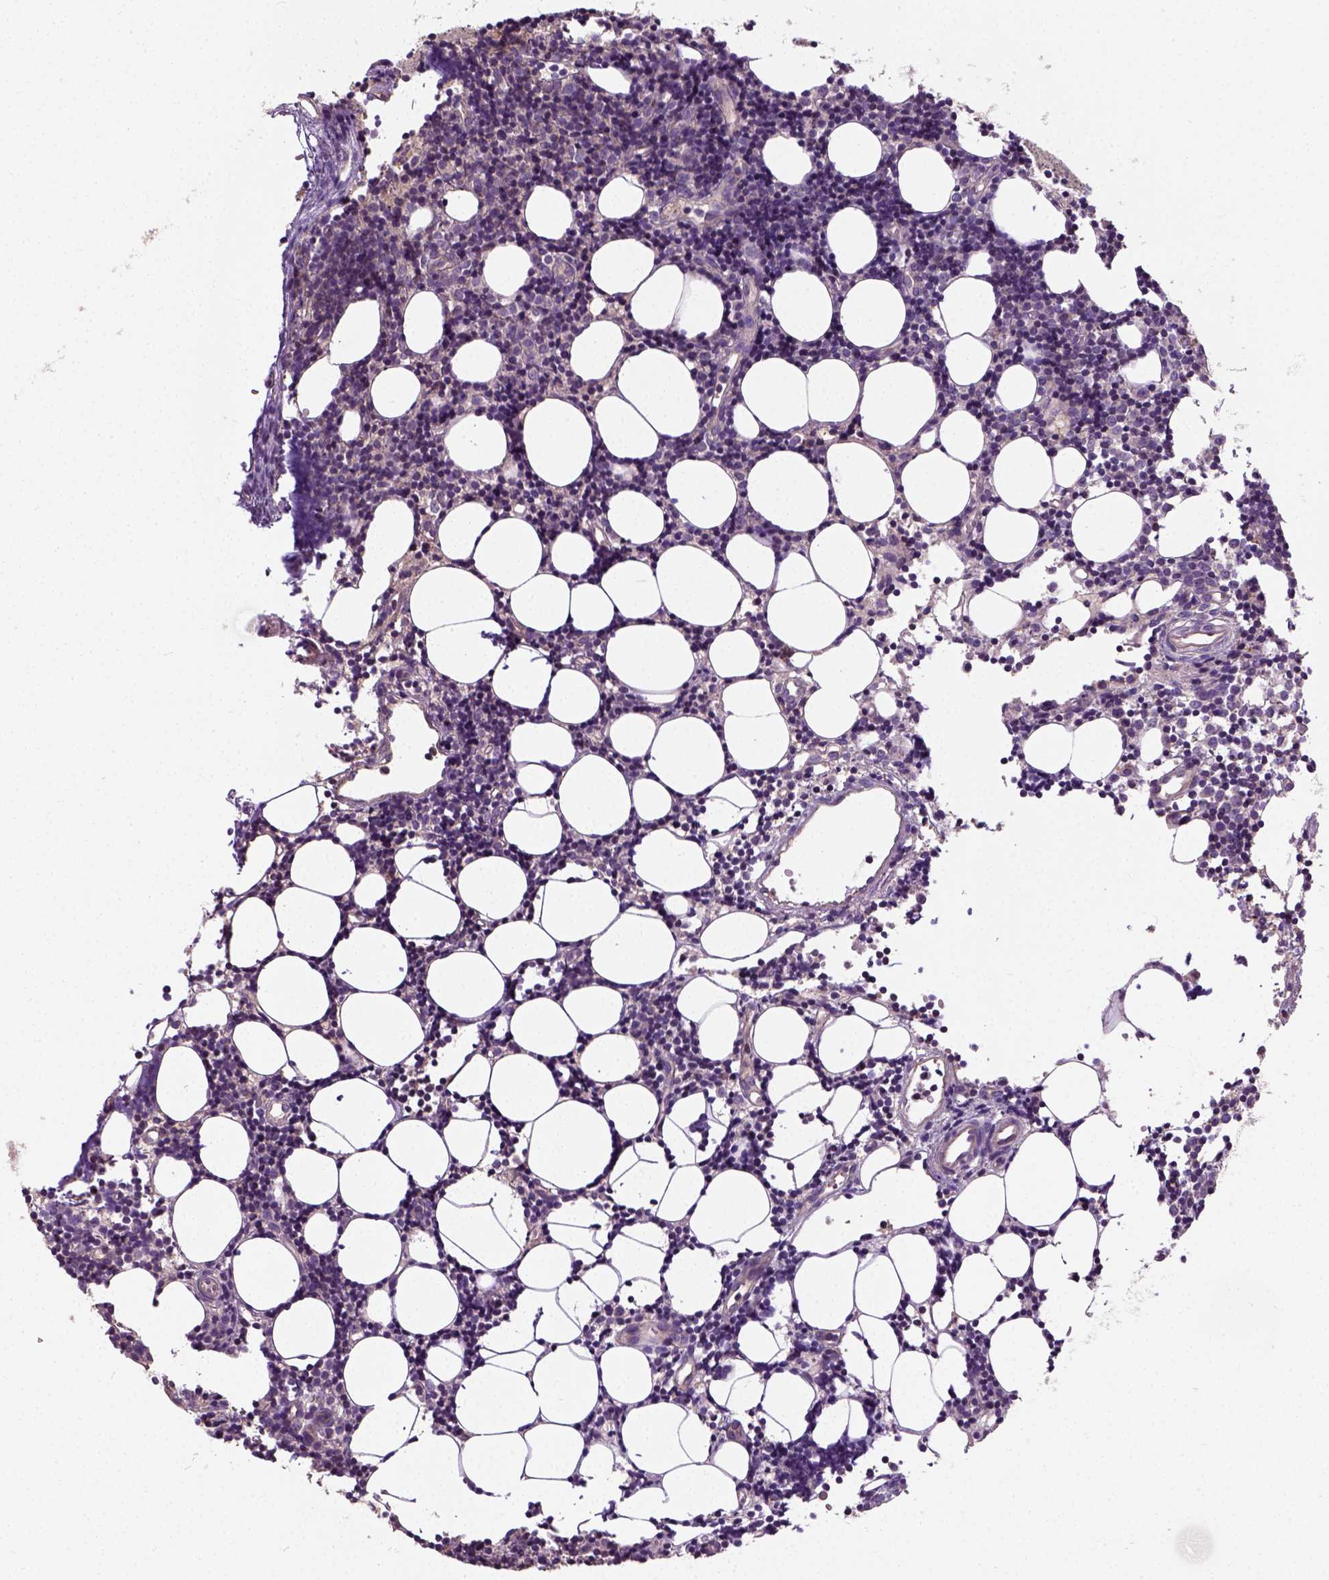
{"staining": {"intensity": "weak", "quantity": ">75%", "location": "cytoplasmic/membranous"}, "tissue": "lymph node", "cell_type": "Germinal center cells", "image_type": "normal", "snomed": [{"axis": "morphology", "description": "Normal tissue, NOS"}, {"axis": "topography", "description": "Lymph node"}], "caption": "Normal lymph node reveals weak cytoplasmic/membranous staining in about >75% of germinal center cells, visualized by immunohistochemistry.", "gene": "CRACR2A", "patient": {"sex": "female", "age": 41}}